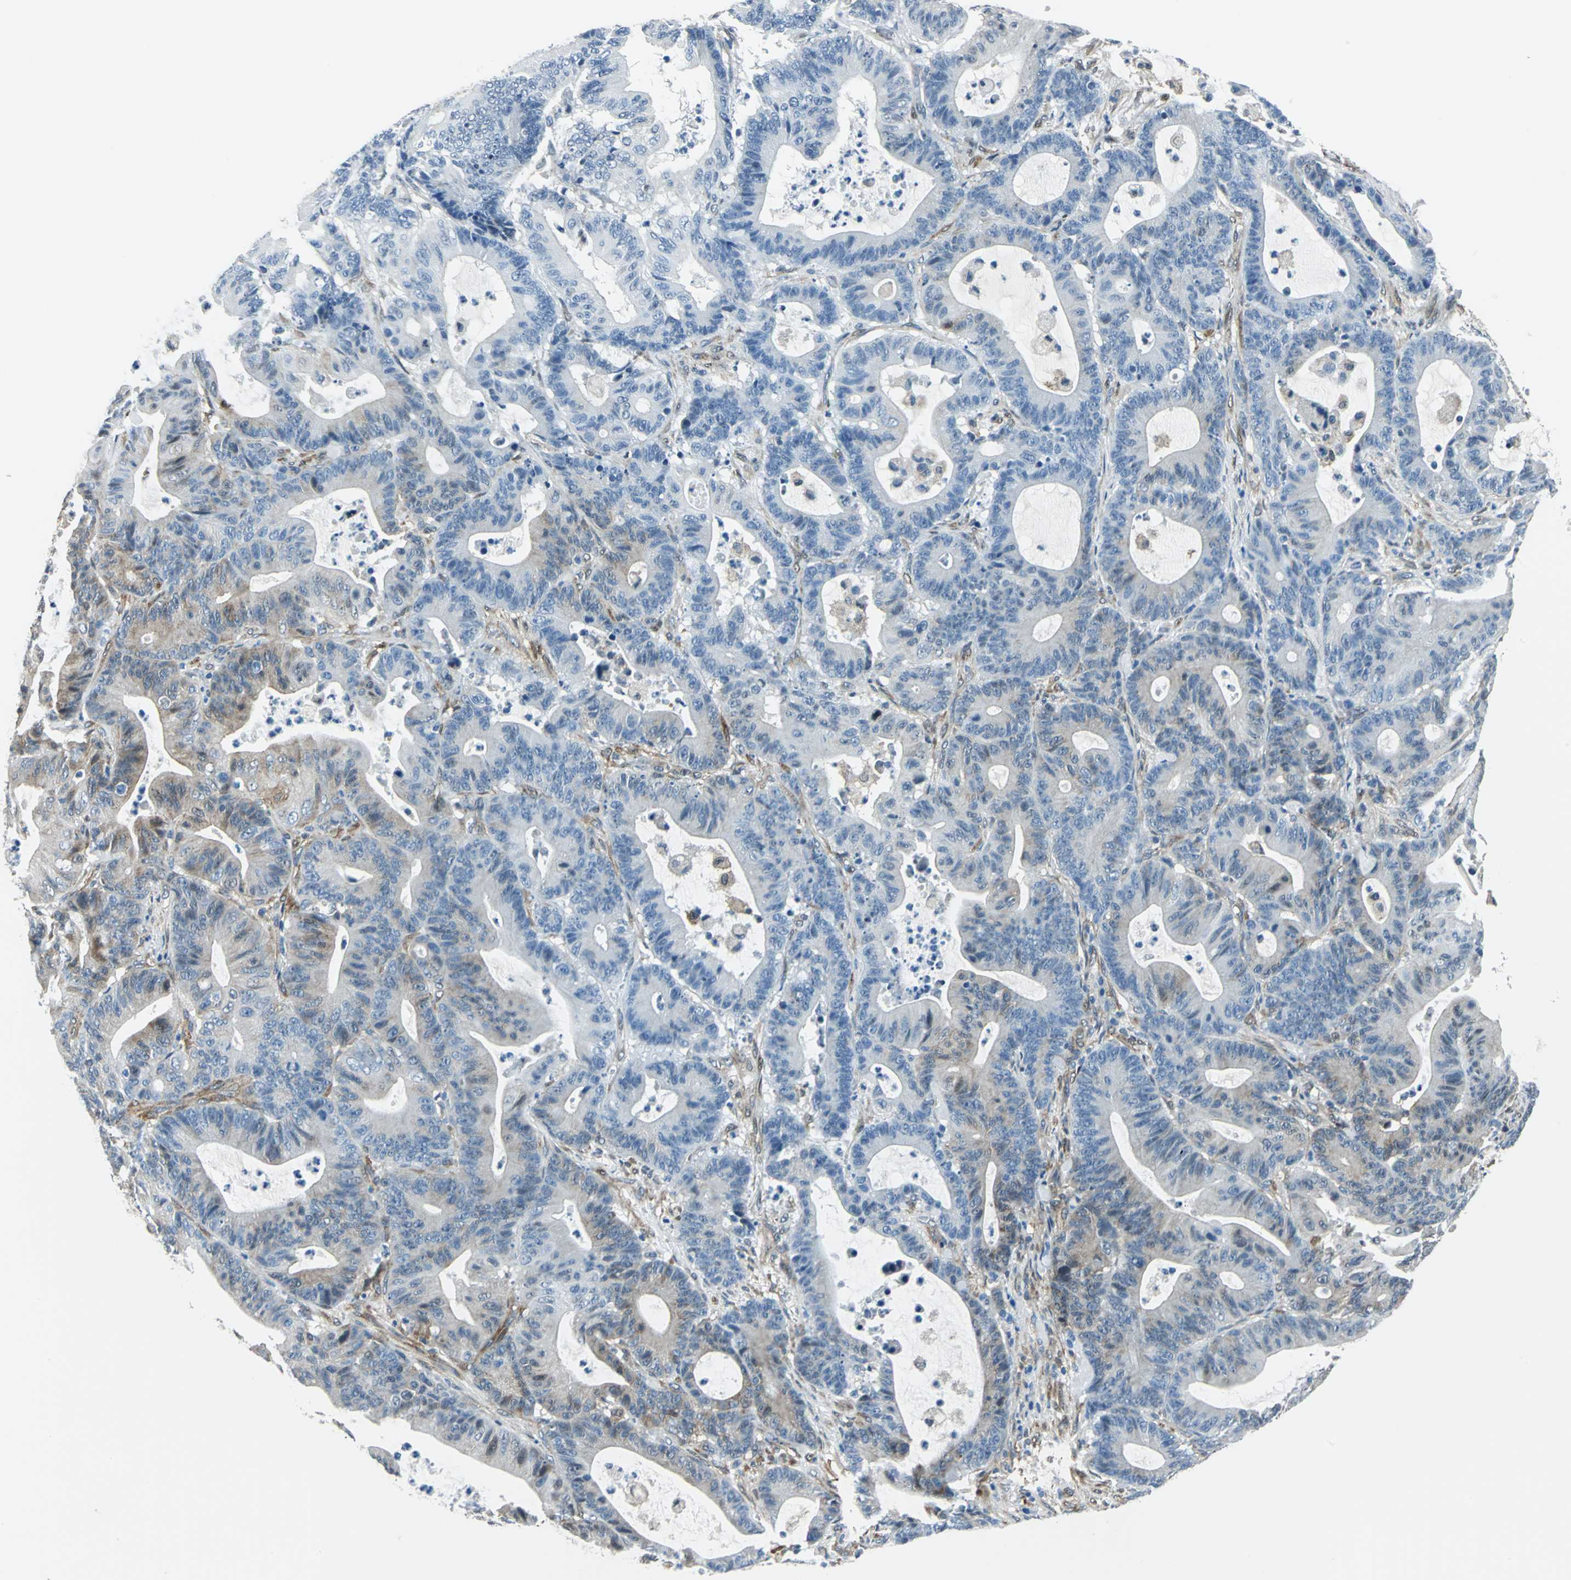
{"staining": {"intensity": "weak", "quantity": "<25%", "location": "cytoplasmic/membranous"}, "tissue": "colorectal cancer", "cell_type": "Tumor cells", "image_type": "cancer", "snomed": [{"axis": "morphology", "description": "Adenocarcinoma, NOS"}, {"axis": "topography", "description": "Colon"}], "caption": "This is a histopathology image of IHC staining of colorectal cancer (adenocarcinoma), which shows no expression in tumor cells.", "gene": "HSPB1", "patient": {"sex": "female", "age": 84}}